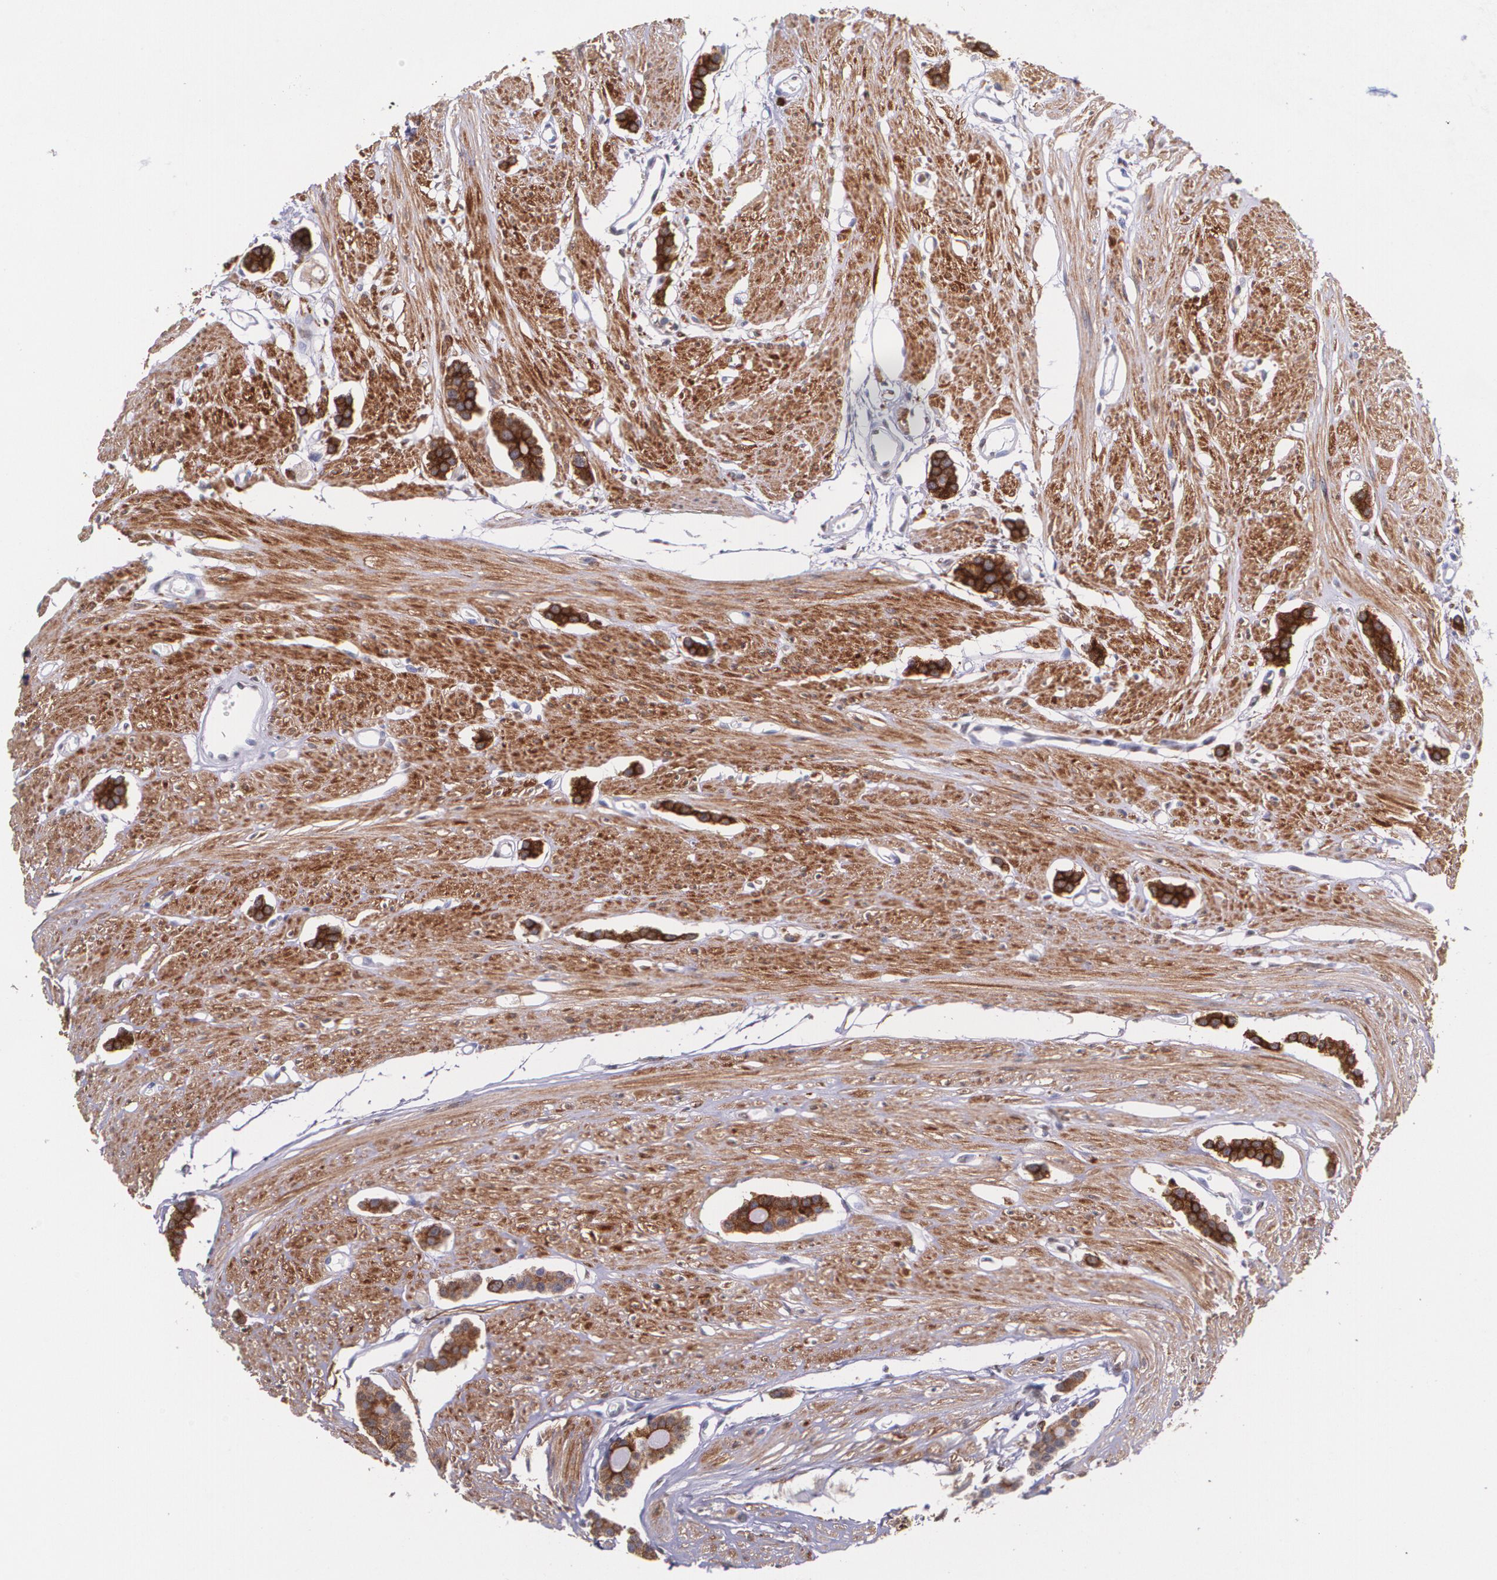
{"staining": {"intensity": "strong", "quantity": ">75%", "location": "cytoplasmic/membranous"}, "tissue": "carcinoid", "cell_type": "Tumor cells", "image_type": "cancer", "snomed": [{"axis": "morphology", "description": "Carcinoid, malignant, NOS"}, {"axis": "topography", "description": "Small intestine"}], "caption": "Tumor cells display high levels of strong cytoplasmic/membranous staining in about >75% of cells in human carcinoid.", "gene": "RTN1", "patient": {"sex": "male", "age": 60}}